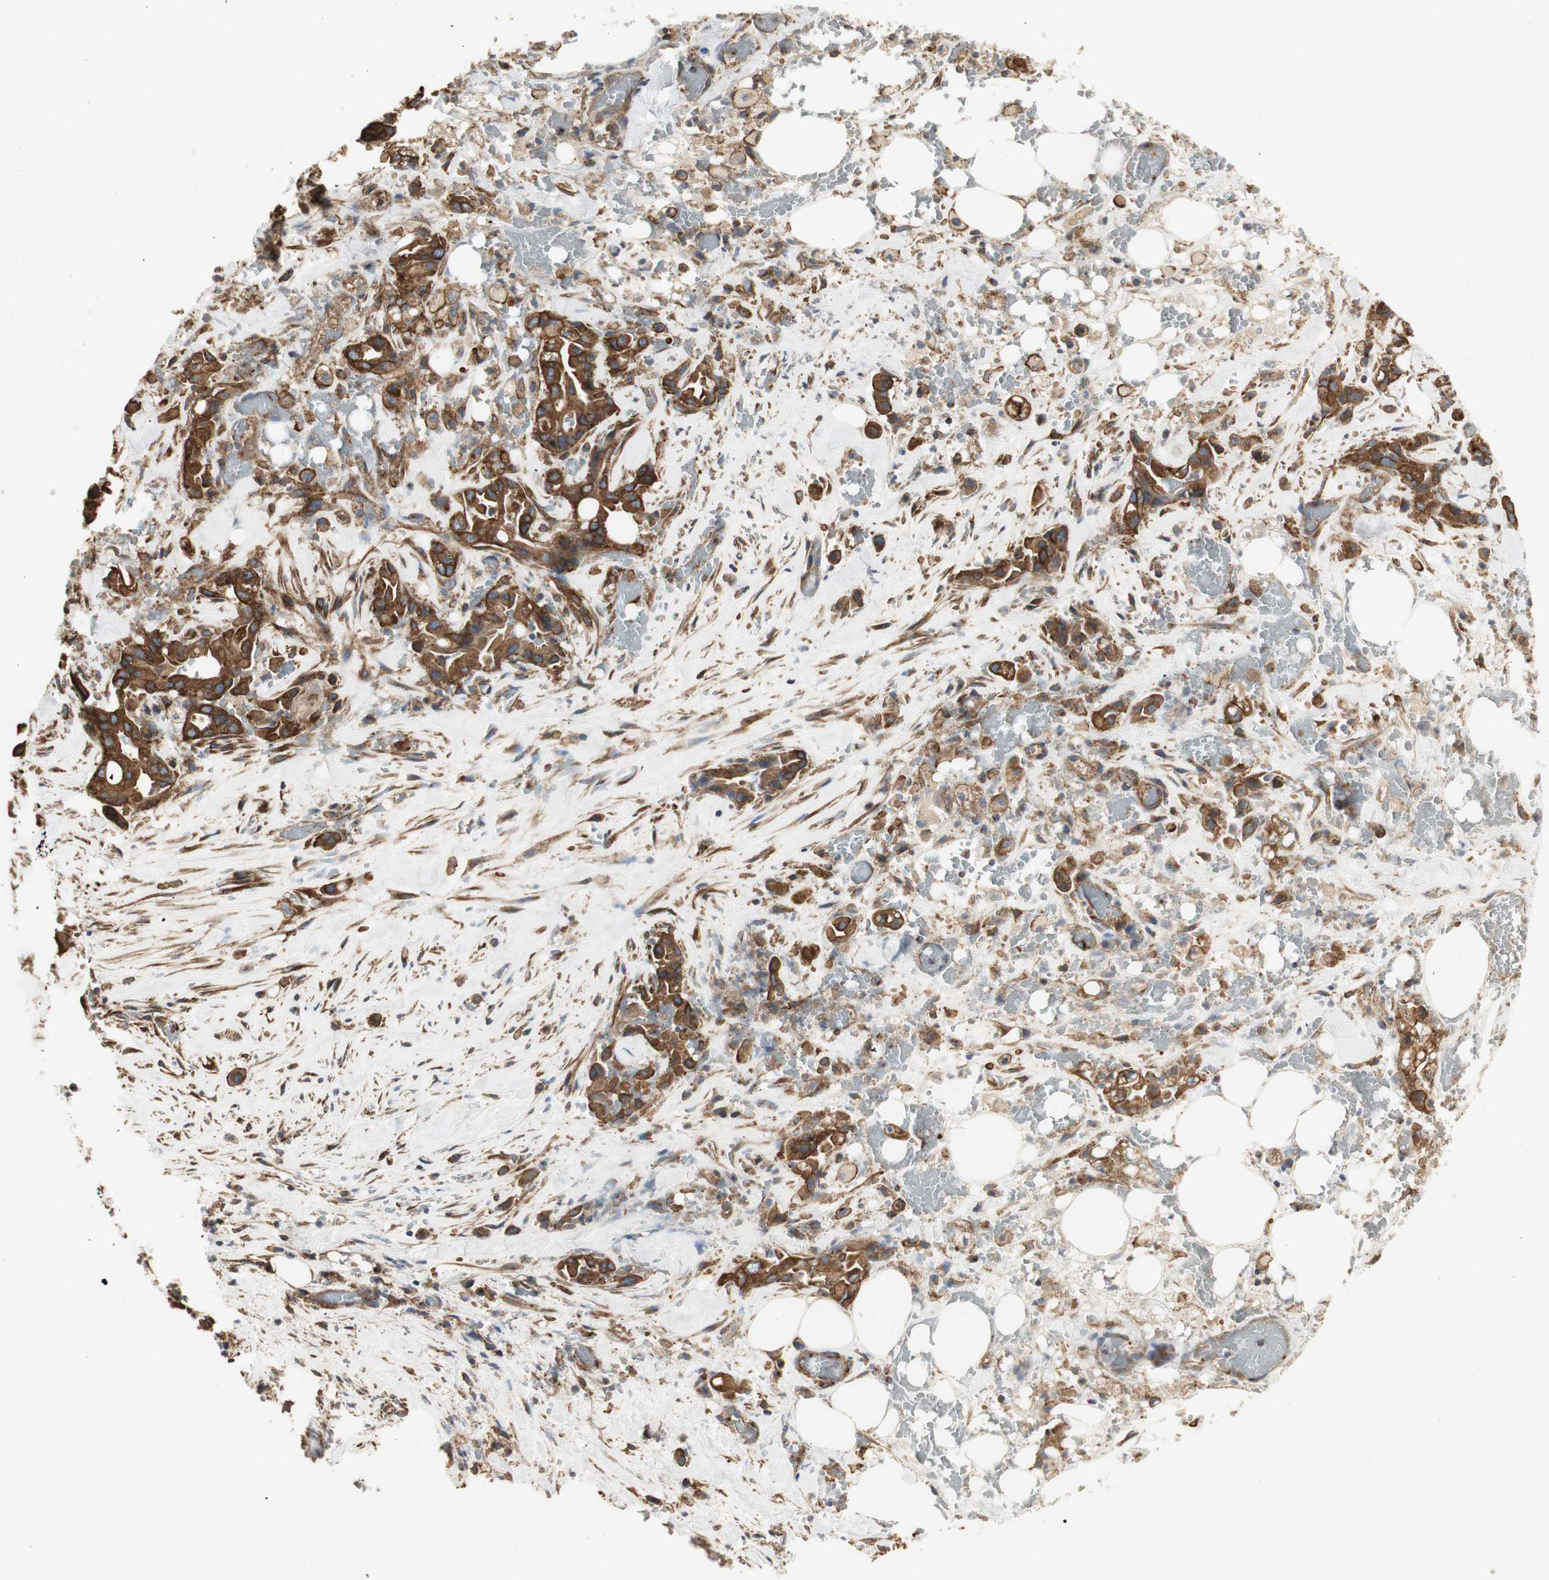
{"staining": {"intensity": "strong", "quantity": ">75%", "location": "cytoplasmic/membranous"}, "tissue": "liver cancer", "cell_type": "Tumor cells", "image_type": "cancer", "snomed": [{"axis": "morphology", "description": "Cholangiocarcinoma"}, {"axis": "topography", "description": "Liver"}], "caption": "Liver cancer (cholangiocarcinoma) stained with a brown dye exhibits strong cytoplasmic/membranous positive staining in about >75% of tumor cells.", "gene": "H6PD", "patient": {"sex": "female", "age": 68}}